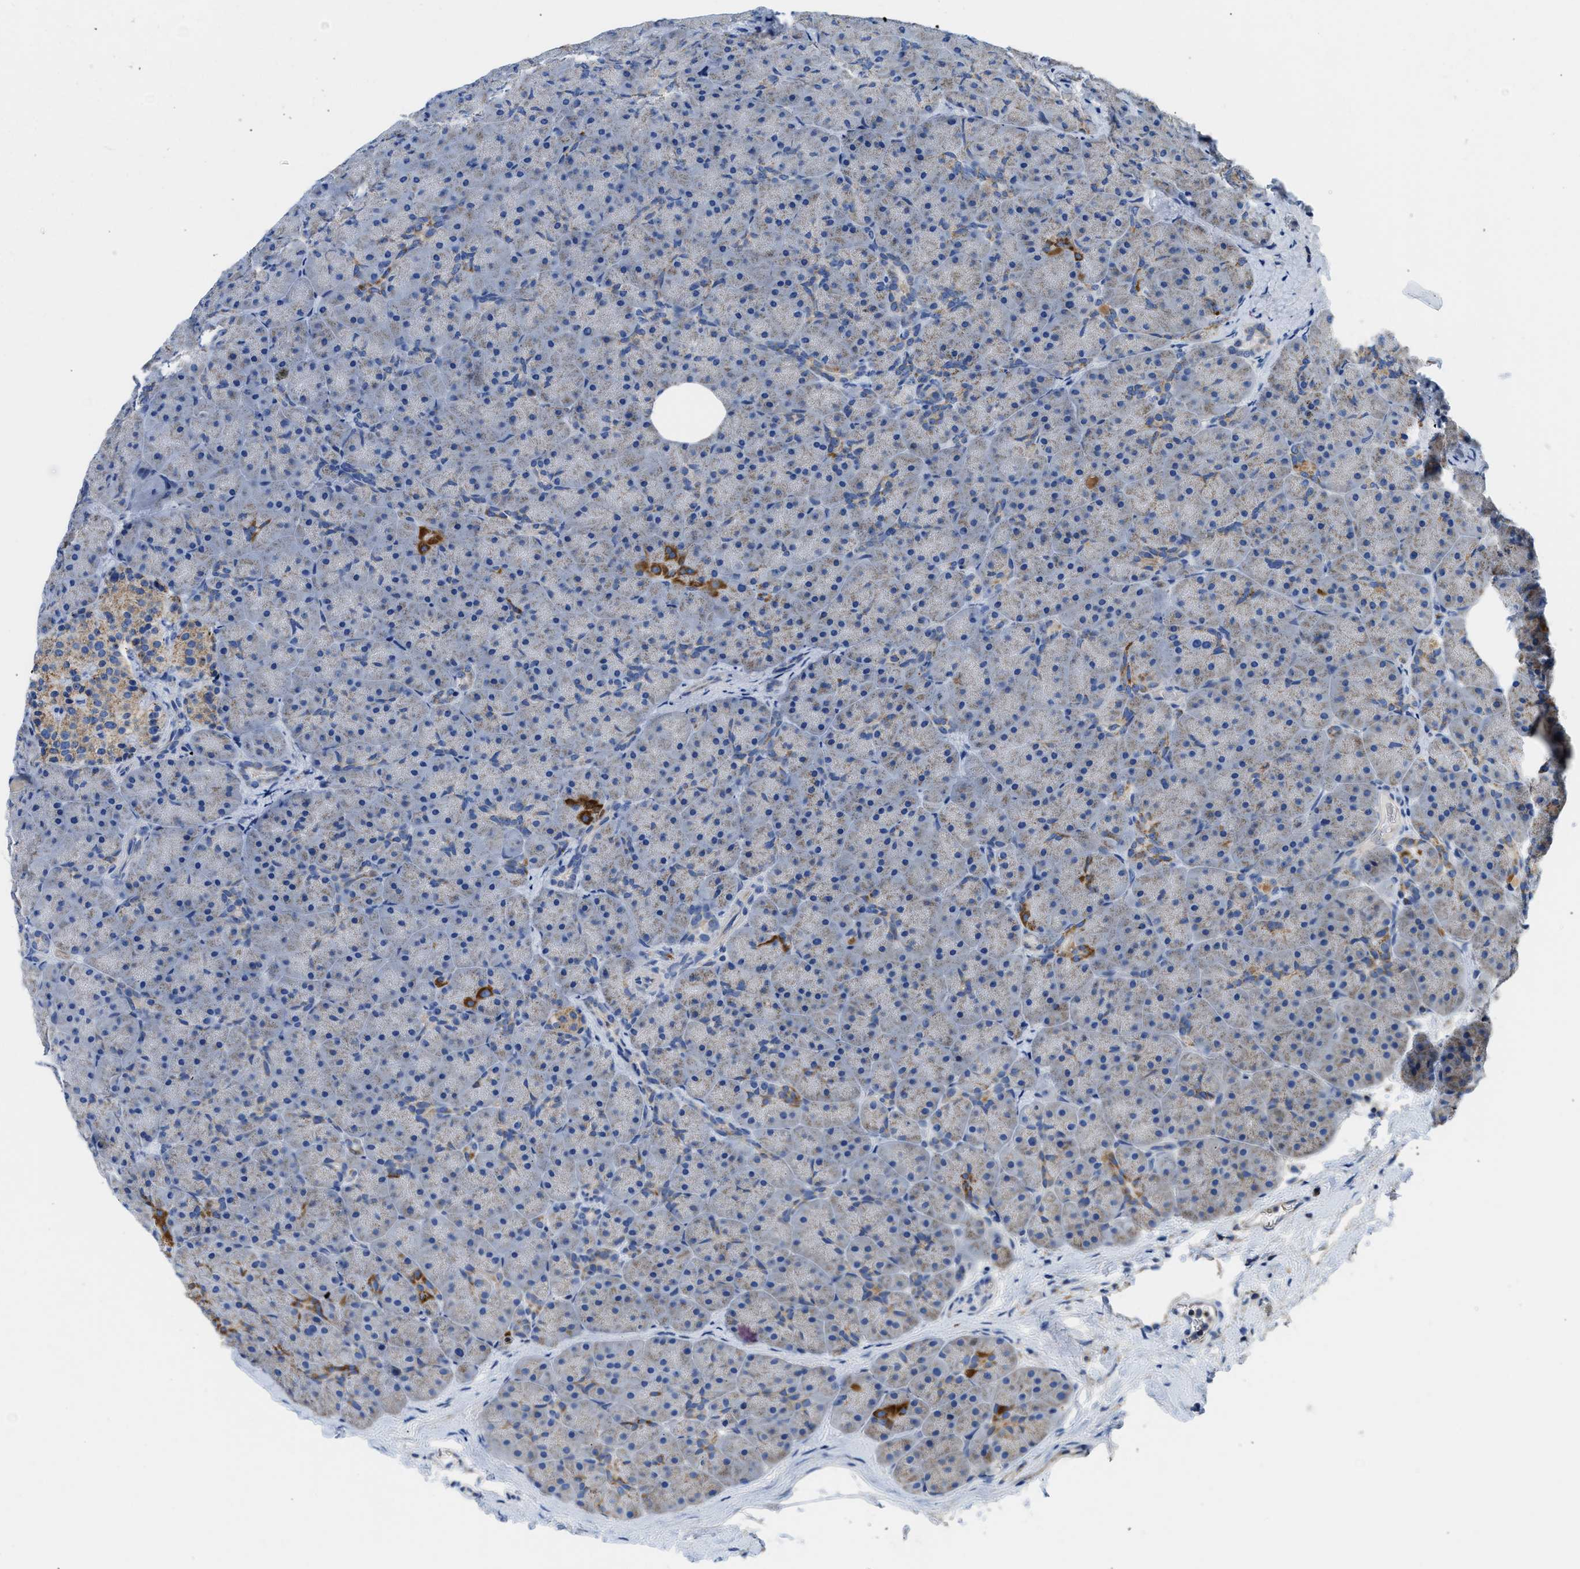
{"staining": {"intensity": "strong", "quantity": "<25%", "location": "cytoplasmic/membranous"}, "tissue": "pancreas", "cell_type": "Exocrine glandular cells", "image_type": "normal", "snomed": [{"axis": "morphology", "description": "Normal tissue, NOS"}, {"axis": "topography", "description": "Pancreas"}], "caption": "This is a histology image of immunohistochemistry (IHC) staining of normal pancreas, which shows strong positivity in the cytoplasmic/membranous of exocrine glandular cells.", "gene": "SLC25A13", "patient": {"sex": "male", "age": 66}}